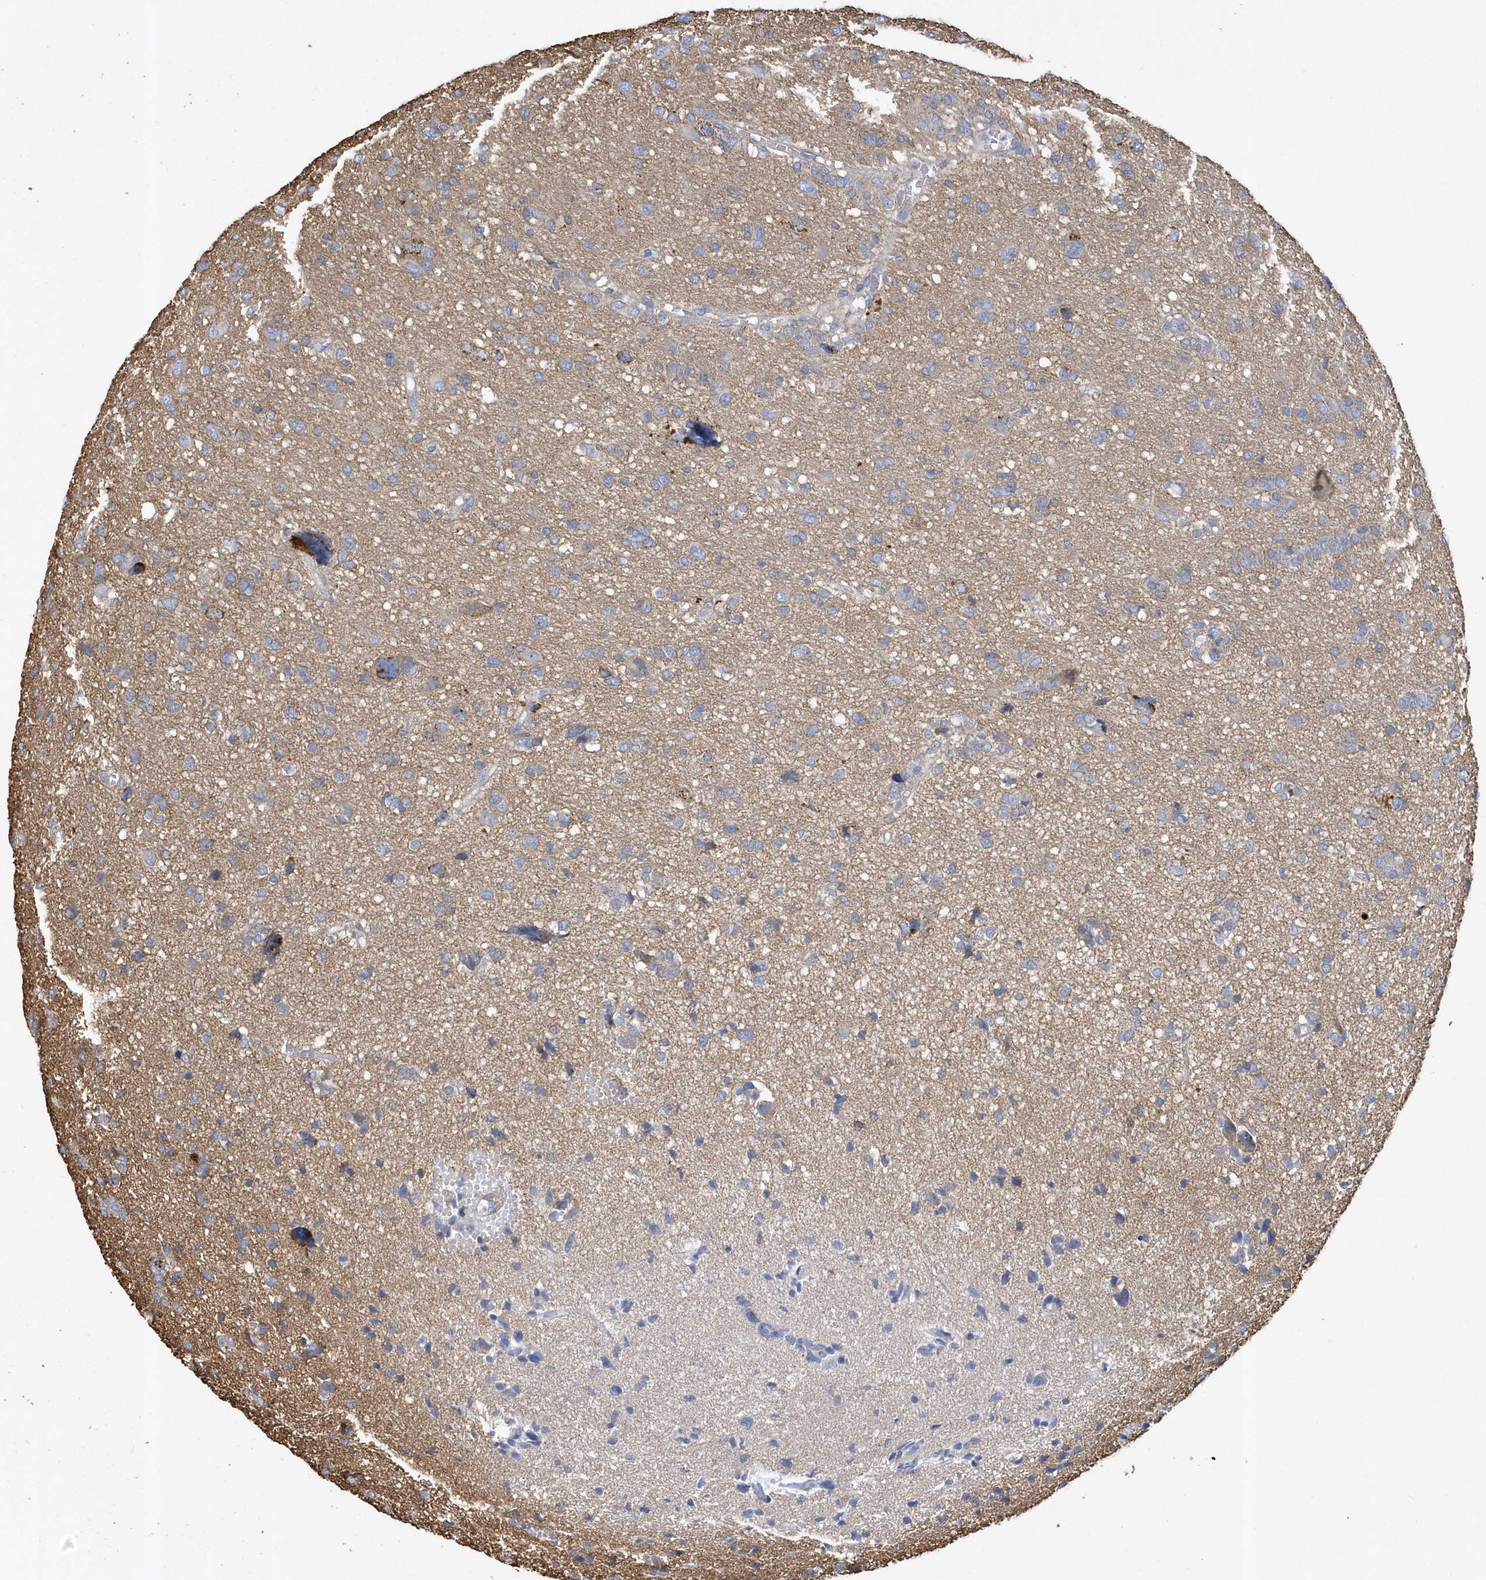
{"staining": {"intensity": "negative", "quantity": "none", "location": "none"}, "tissue": "glioma", "cell_type": "Tumor cells", "image_type": "cancer", "snomed": [{"axis": "morphology", "description": "Glioma, malignant, High grade"}, {"axis": "topography", "description": "Brain"}], "caption": "High power microscopy image of an IHC photomicrograph of glioma, revealing no significant staining in tumor cells.", "gene": "TRAIP", "patient": {"sex": "female", "age": 59}}